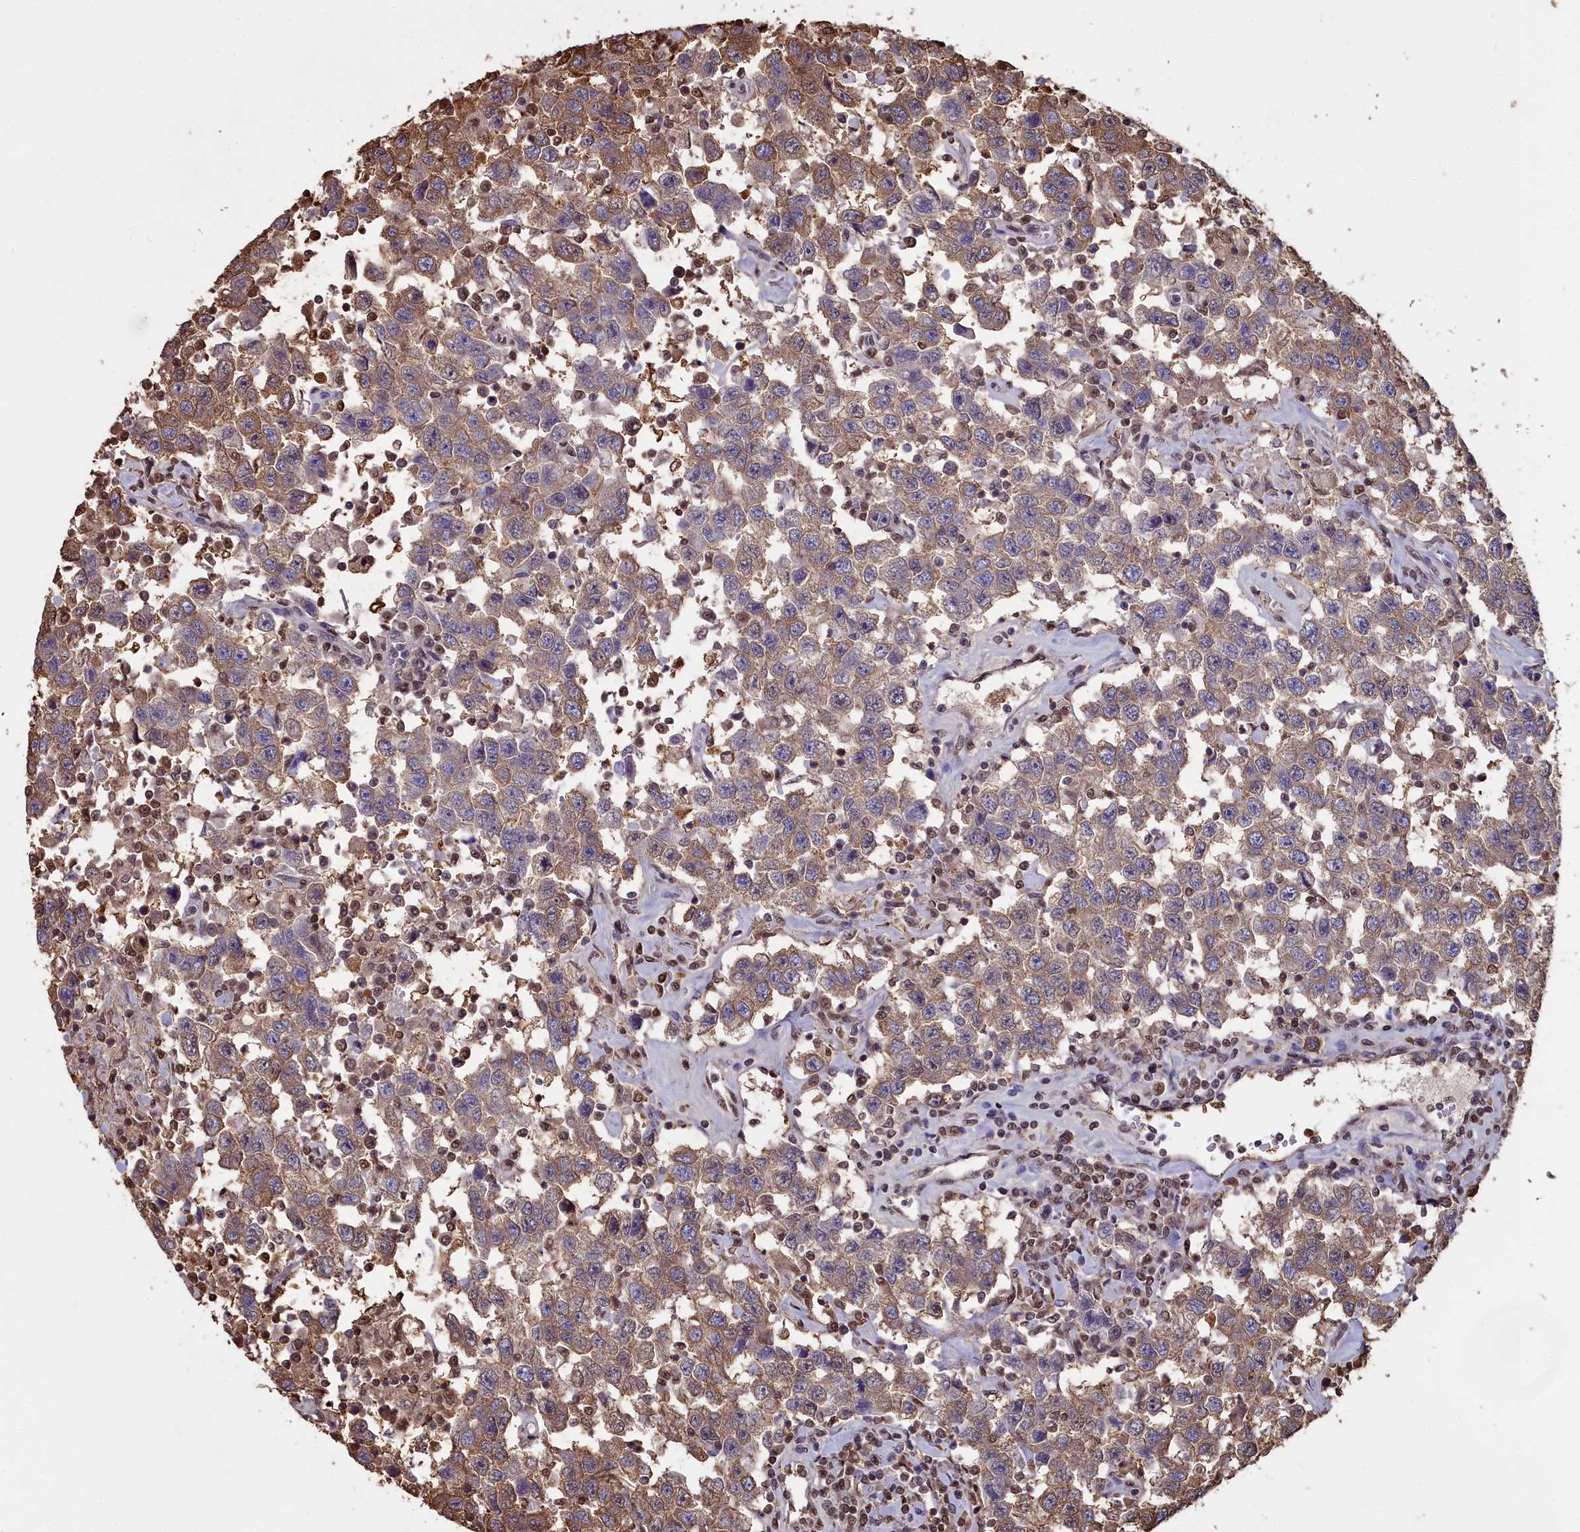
{"staining": {"intensity": "moderate", "quantity": ">75%", "location": "cytoplasmic/membranous"}, "tissue": "testis cancer", "cell_type": "Tumor cells", "image_type": "cancer", "snomed": [{"axis": "morphology", "description": "Seminoma, NOS"}, {"axis": "topography", "description": "Testis"}], "caption": "This is a histology image of immunohistochemistry (IHC) staining of testis cancer (seminoma), which shows moderate staining in the cytoplasmic/membranous of tumor cells.", "gene": "GAPDH", "patient": {"sex": "male", "age": 41}}